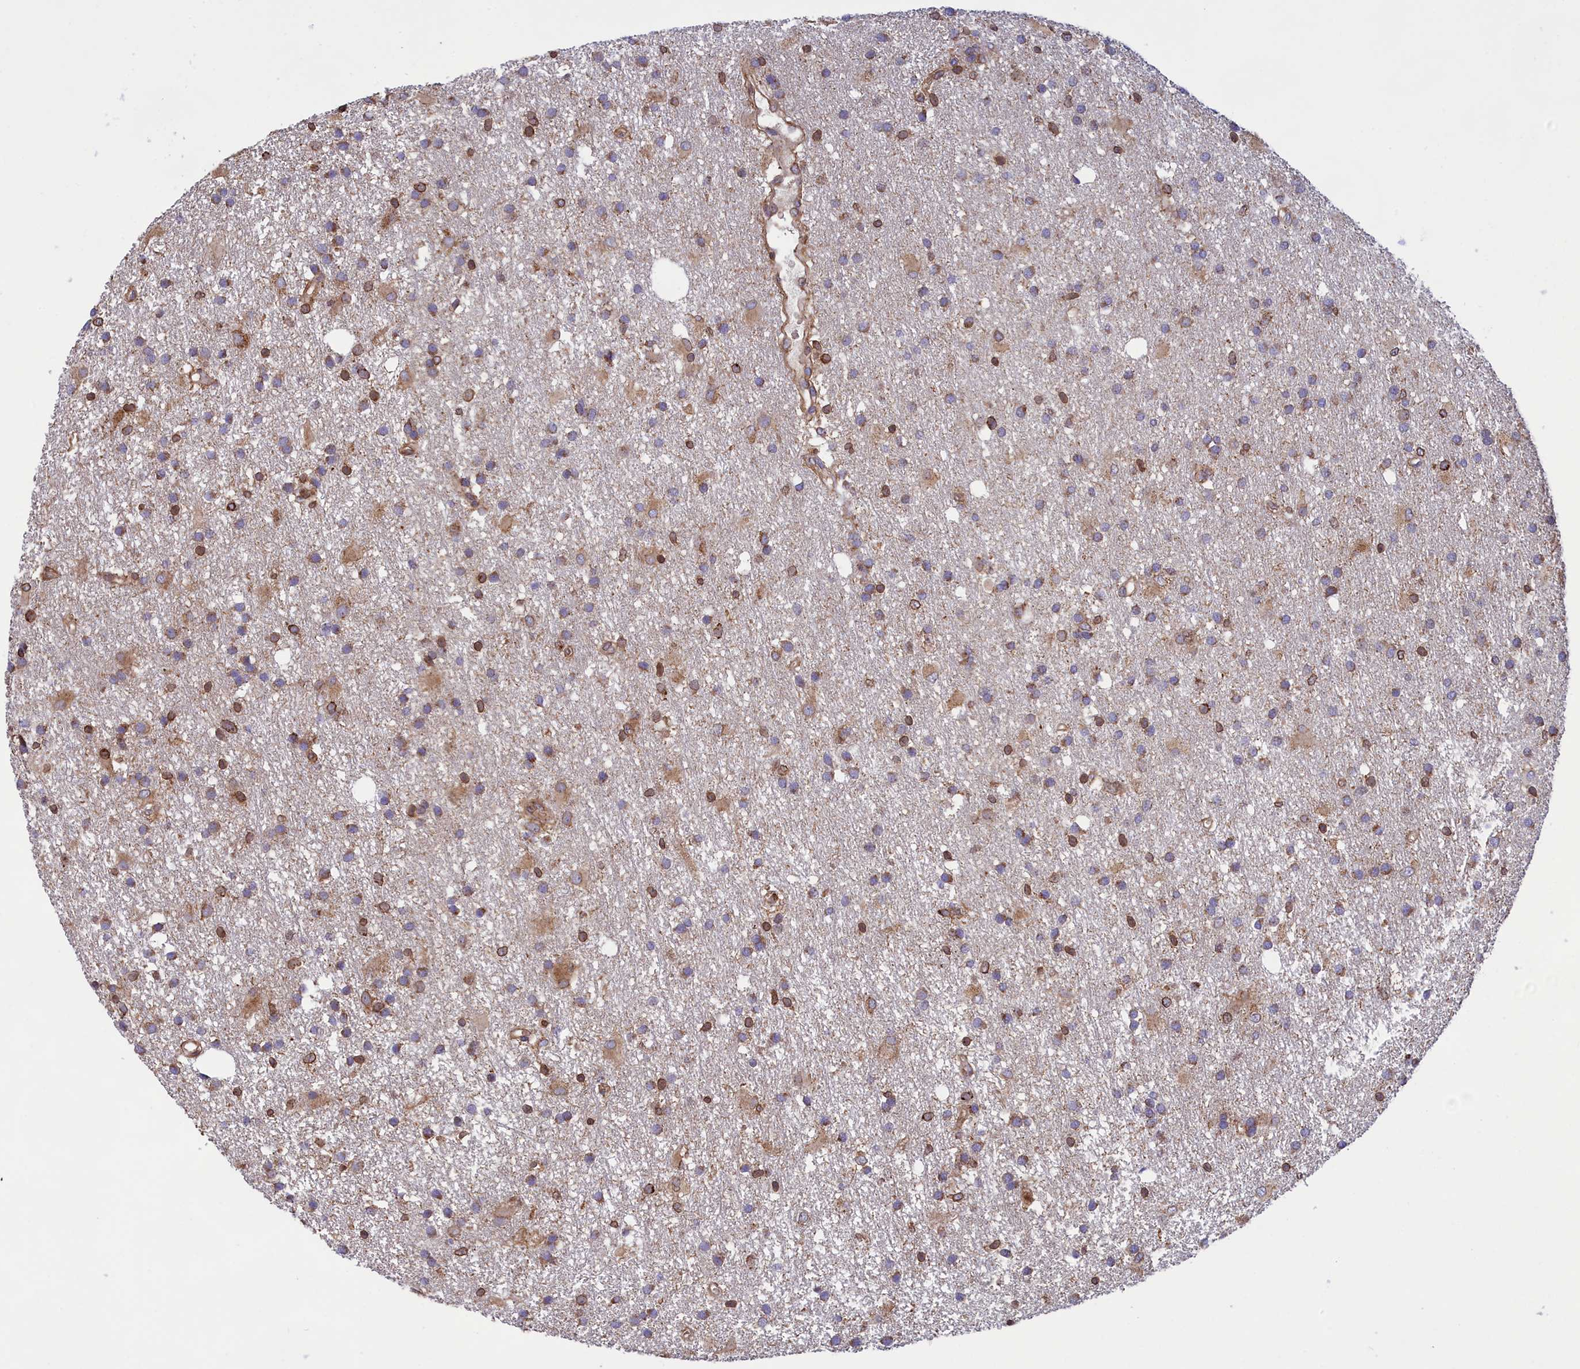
{"staining": {"intensity": "moderate", "quantity": ">75%", "location": "cytoplasmic/membranous"}, "tissue": "glioma", "cell_type": "Tumor cells", "image_type": "cancer", "snomed": [{"axis": "morphology", "description": "Glioma, malignant, High grade"}, {"axis": "topography", "description": "Brain"}], "caption": "An immunohistochemistry micrograph of tumor tissue is shown. Protein staining in brown labels moderate cytoplasmic/membranous positivity in glioma within tumor cells. The protein of interest is shown in brown color, while the nuclei are stained blue.", "gene": "PKHD1L1", "patient": {"sex": "male", "age": 77}}